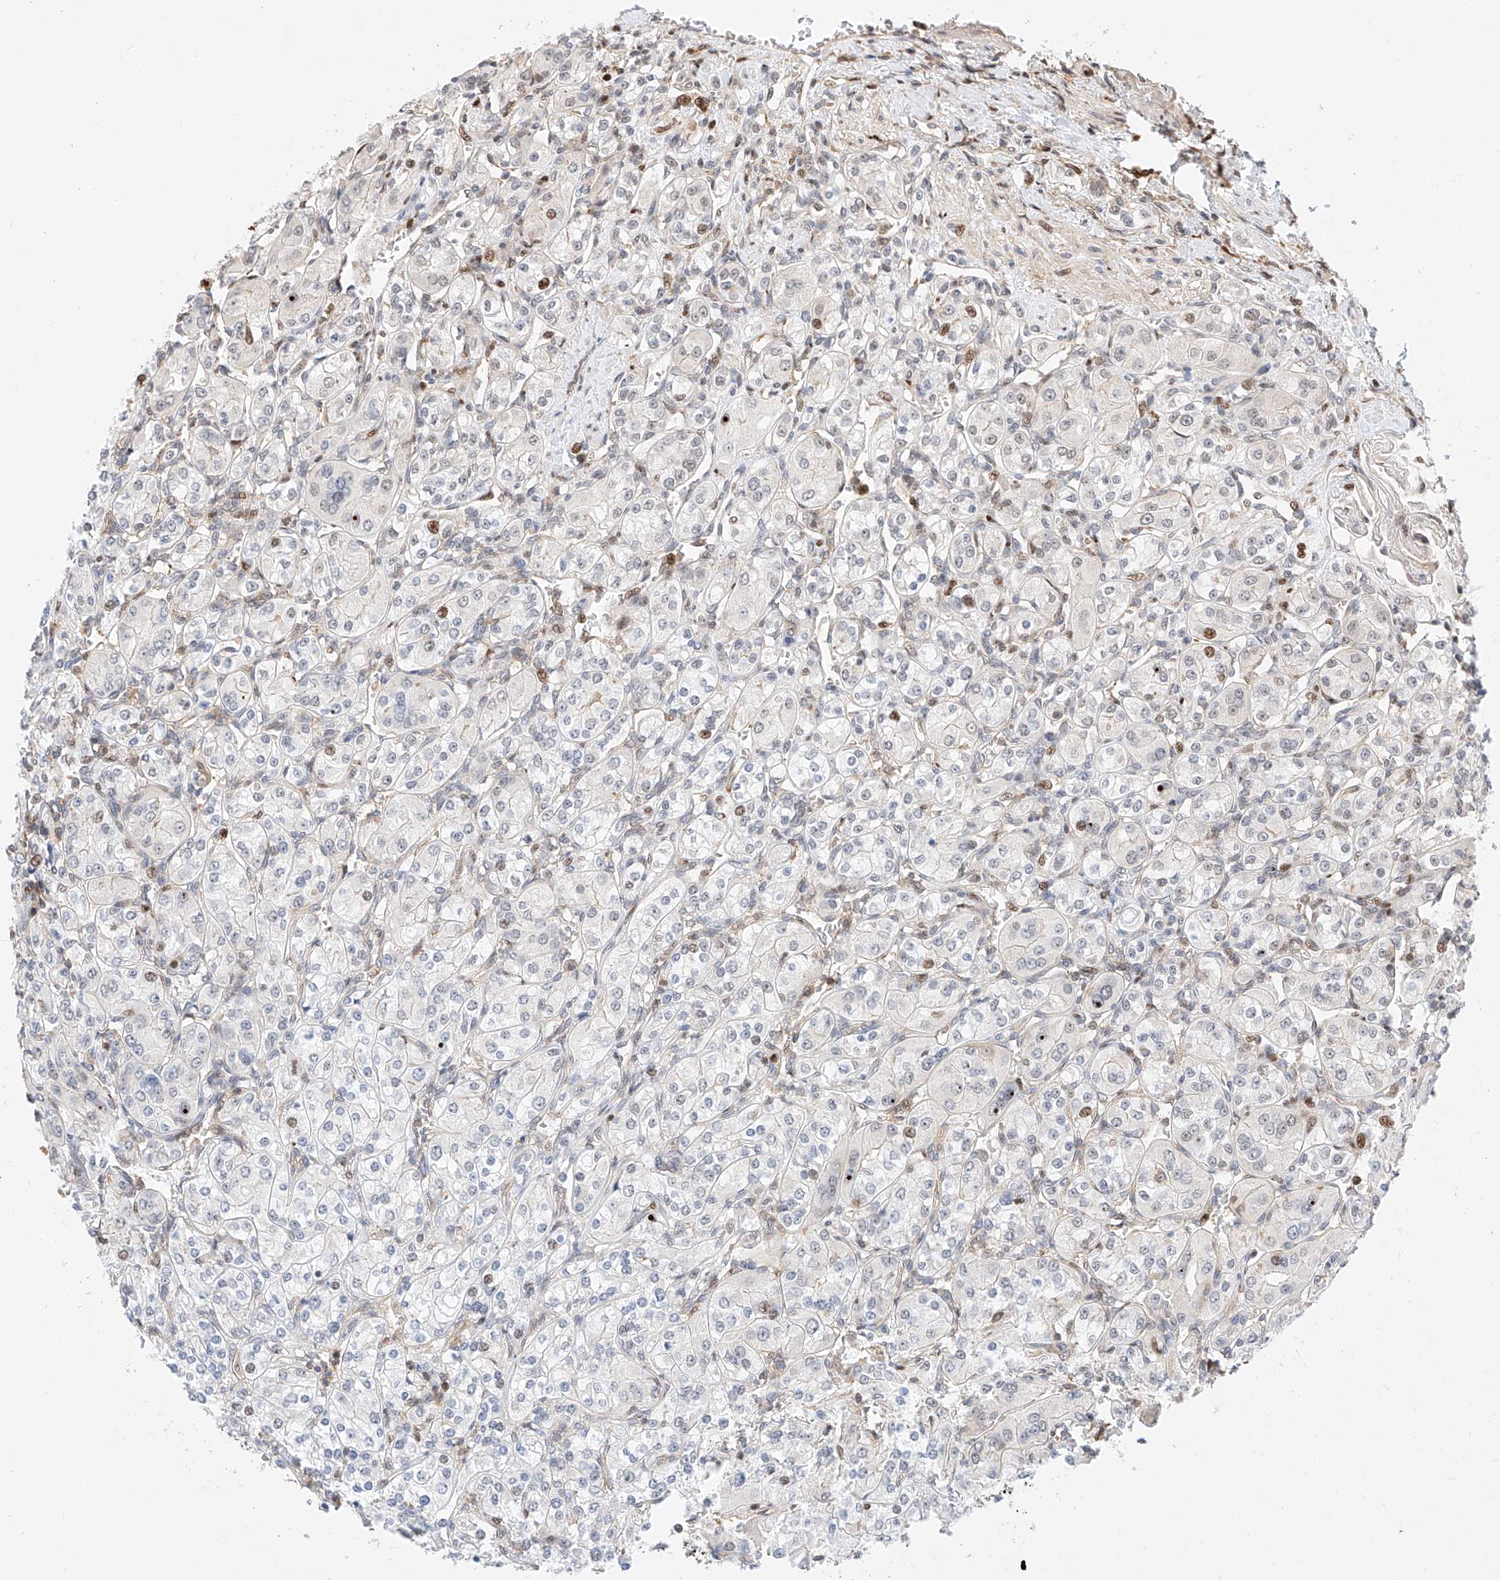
{"staining": {"intensity": "moderate", "quantity": "<25%", "location": "nuclear"}, "tissue": "renal cancer", "cell_type": "Tumor cells", "image_type": "cancer", "snomed": [{"axis": "morphology", "description": "Adenocarcinoma, NOS"}, {"axis": "topography", "description": "Kidney"}], "caption": "Renal cancer (adenocarcinoma) stained with DAB (3,3'-diaminobenzidine) IHC shows low levels of moderate nuclear expression in about <25% of tumor cells.", "gene": "HDAC9", "patient": {"sex": "male", "age": 77}}